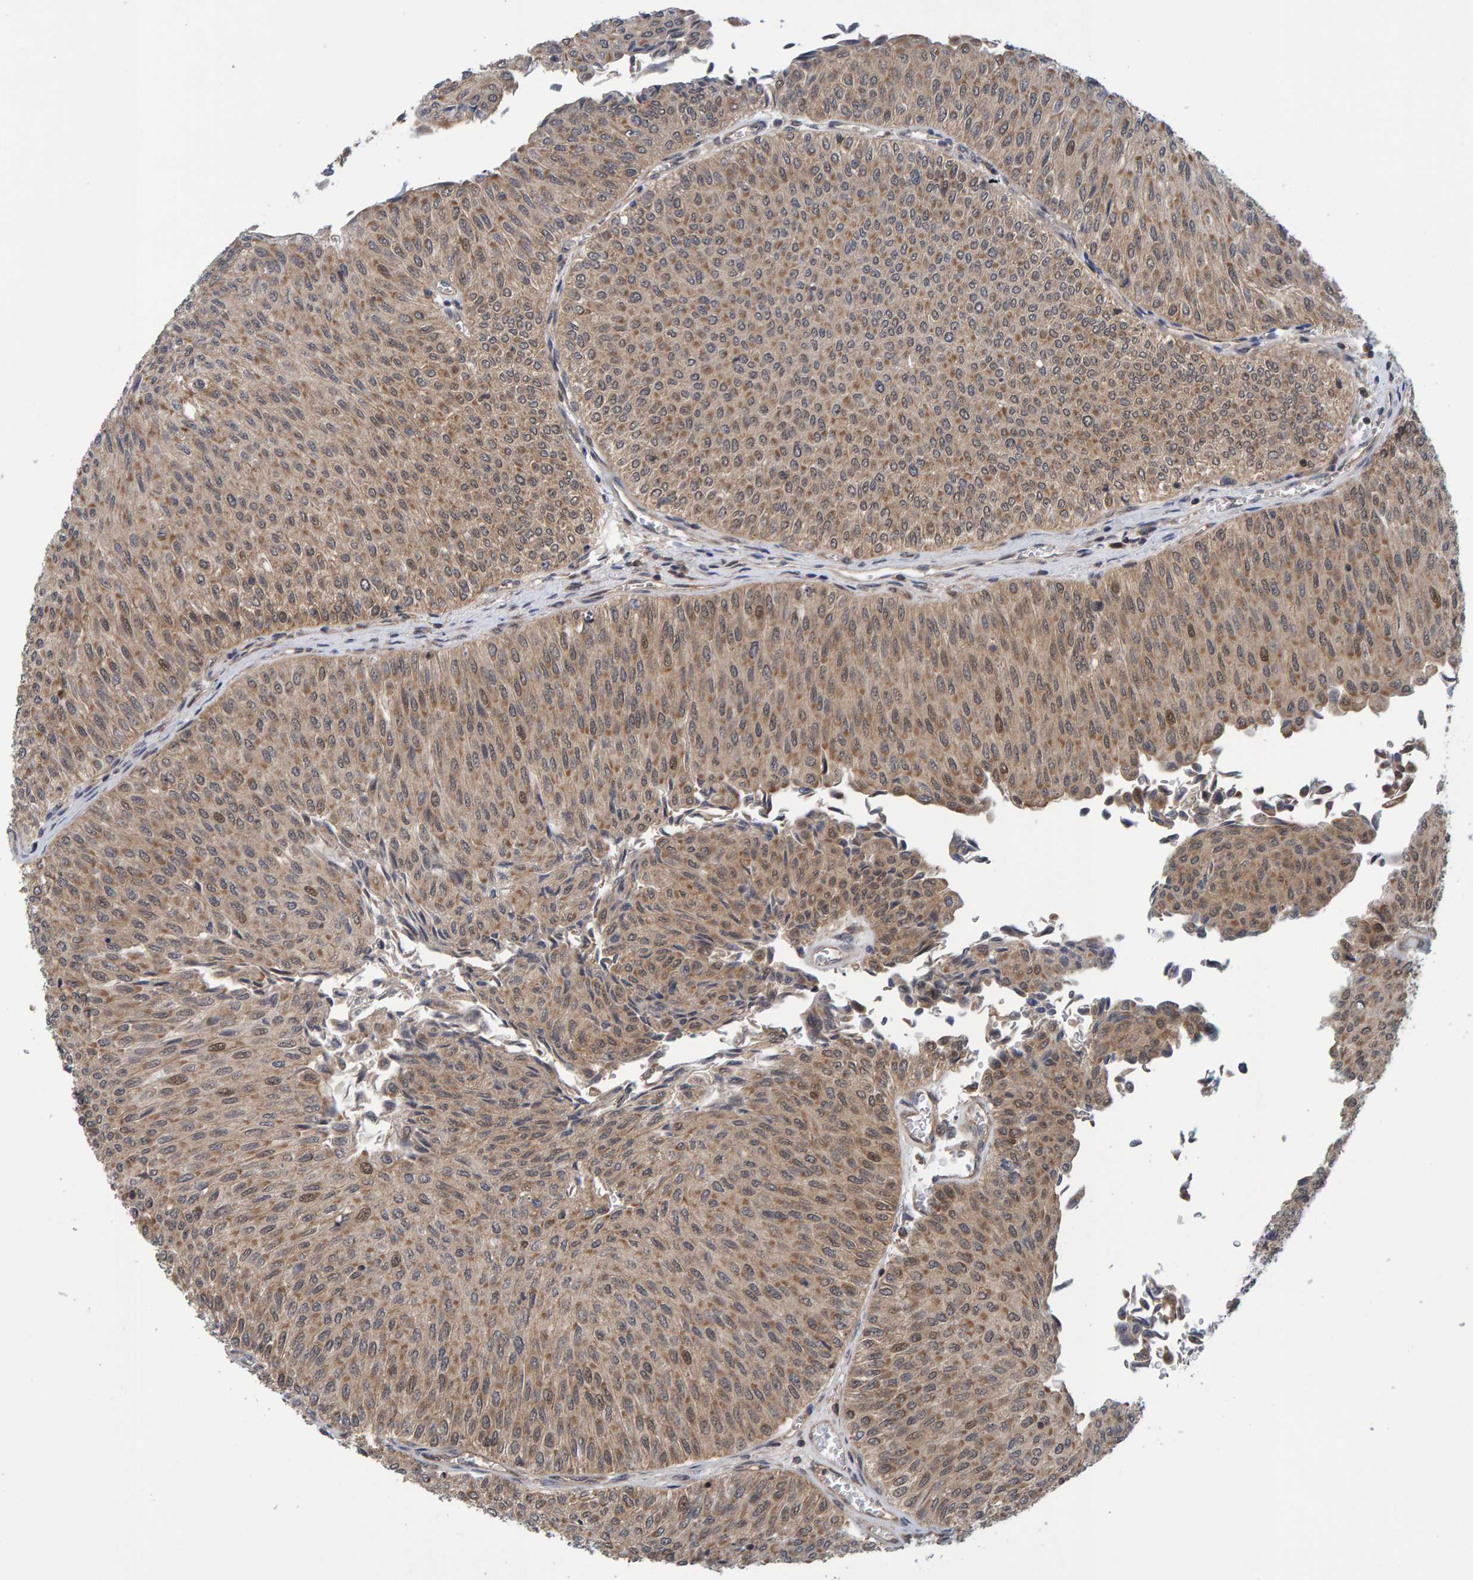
{"staining": {"intensity": "moderate", "quantity": ">75%", "location": "cytoplasmic/membranous"}, "tissue": "urothelial cancer", "cell_type": "Tumor cells", "image_type": "cancer", "snomed": [{"axis": "morphology", "description": "Urothelial carcinoma, Low grade"}, {"axis": "topography", "description": "Urinary bladder"}], "caption": "Urothelial carcinoma (low-grade) stained for a protein shows moderate cytoplasmic/membranous positivity in tumor cells.", "gene": "SCRN2", "patient": {"sex": "male", "age": 78}}